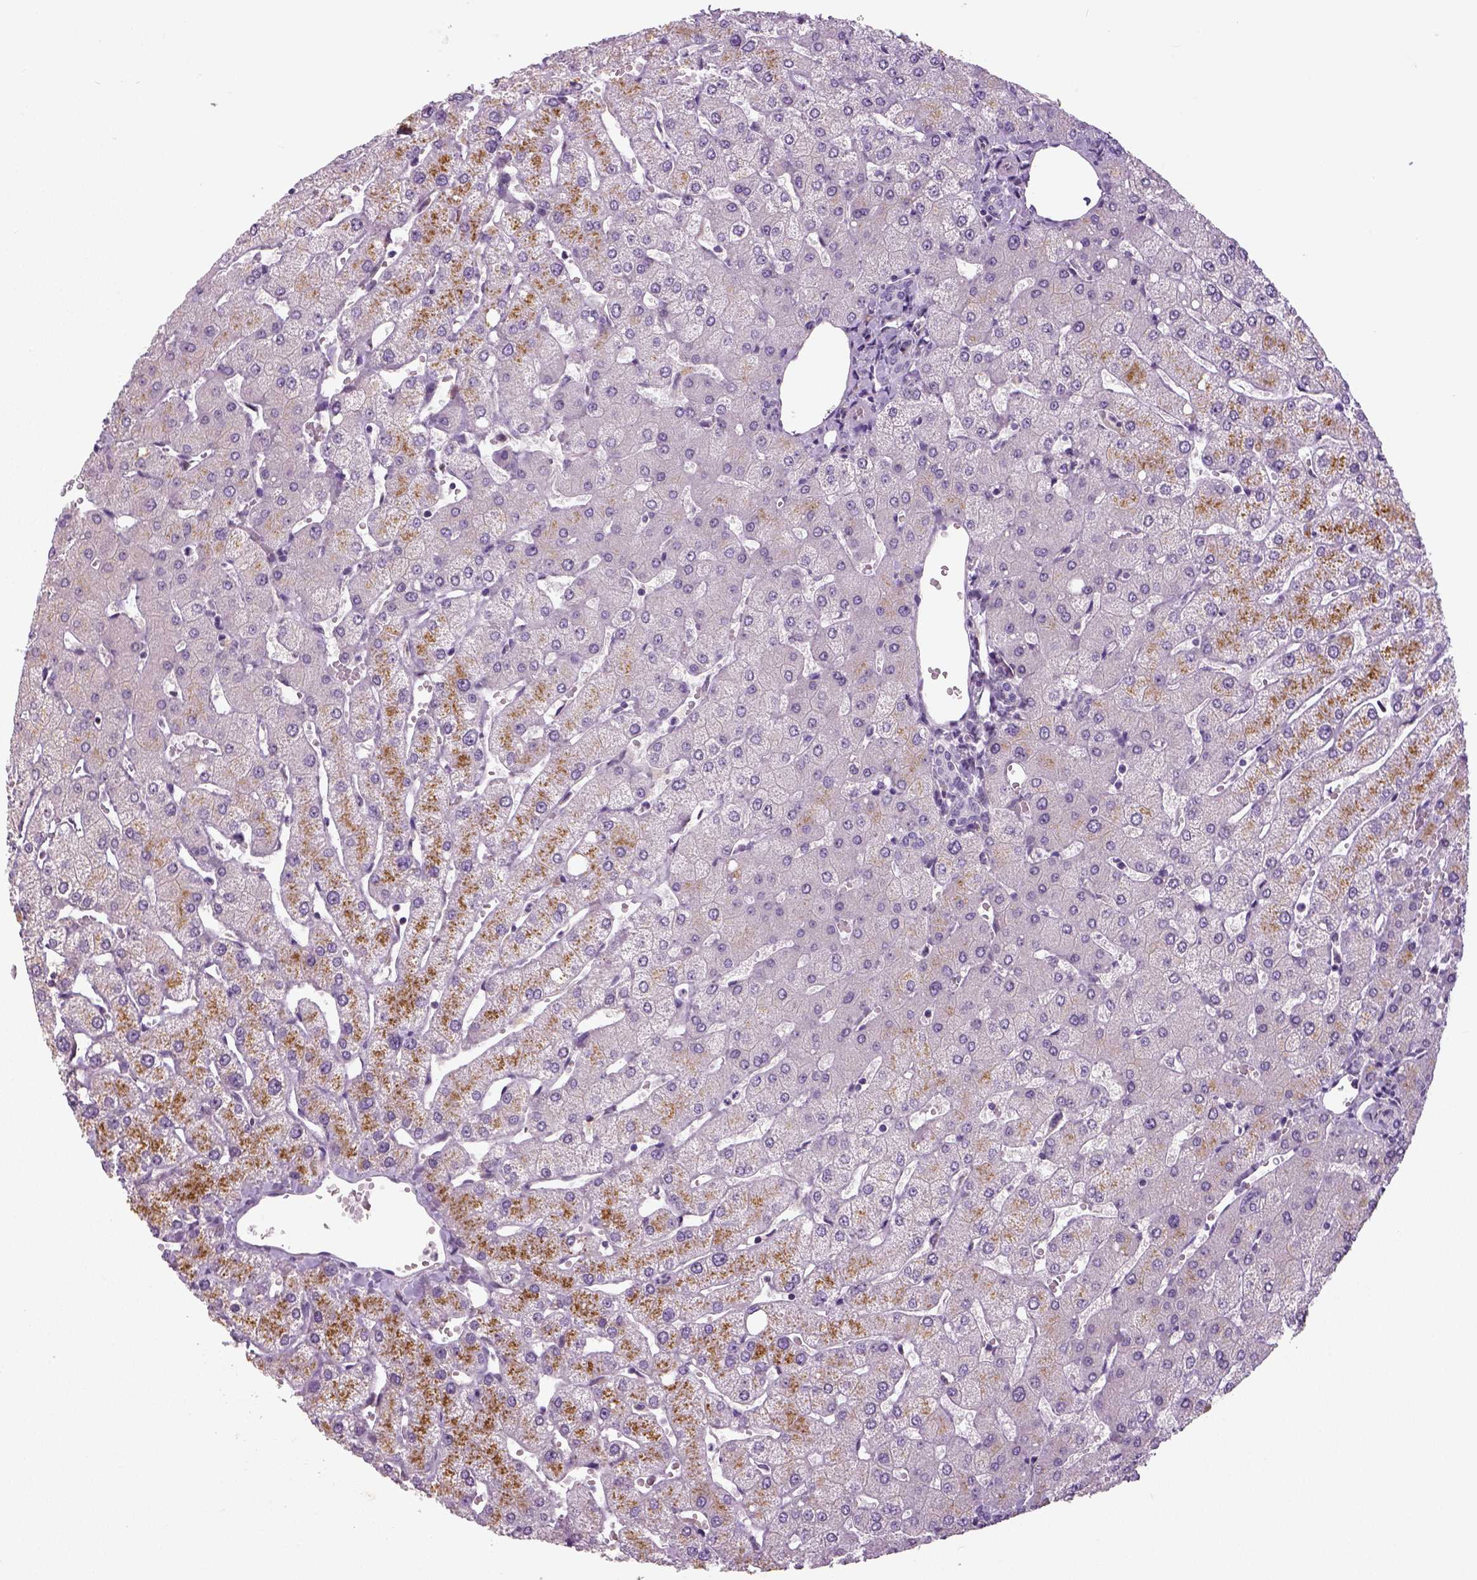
{"staining": {"intensity": "negative", "quantity": "none", "location": "none"}, "tissue": "liver", "cell_type": "Cholangiocytes", "image_type": "normal", "snomed": [{"axis": "morphology", "description": "Normal tissue, NOS"}, {"axis": "topography", "description": "Liver"}], "caption": "High power microscopy photomicrograph of an immunohistochemistry (IHC) micrograph of normal liver, revealing no significant positivity in cholangiocytes. Nuclei are stained in blue.", "gene": "NECAB1", "patient": {"sex": "female", "age": 54}}